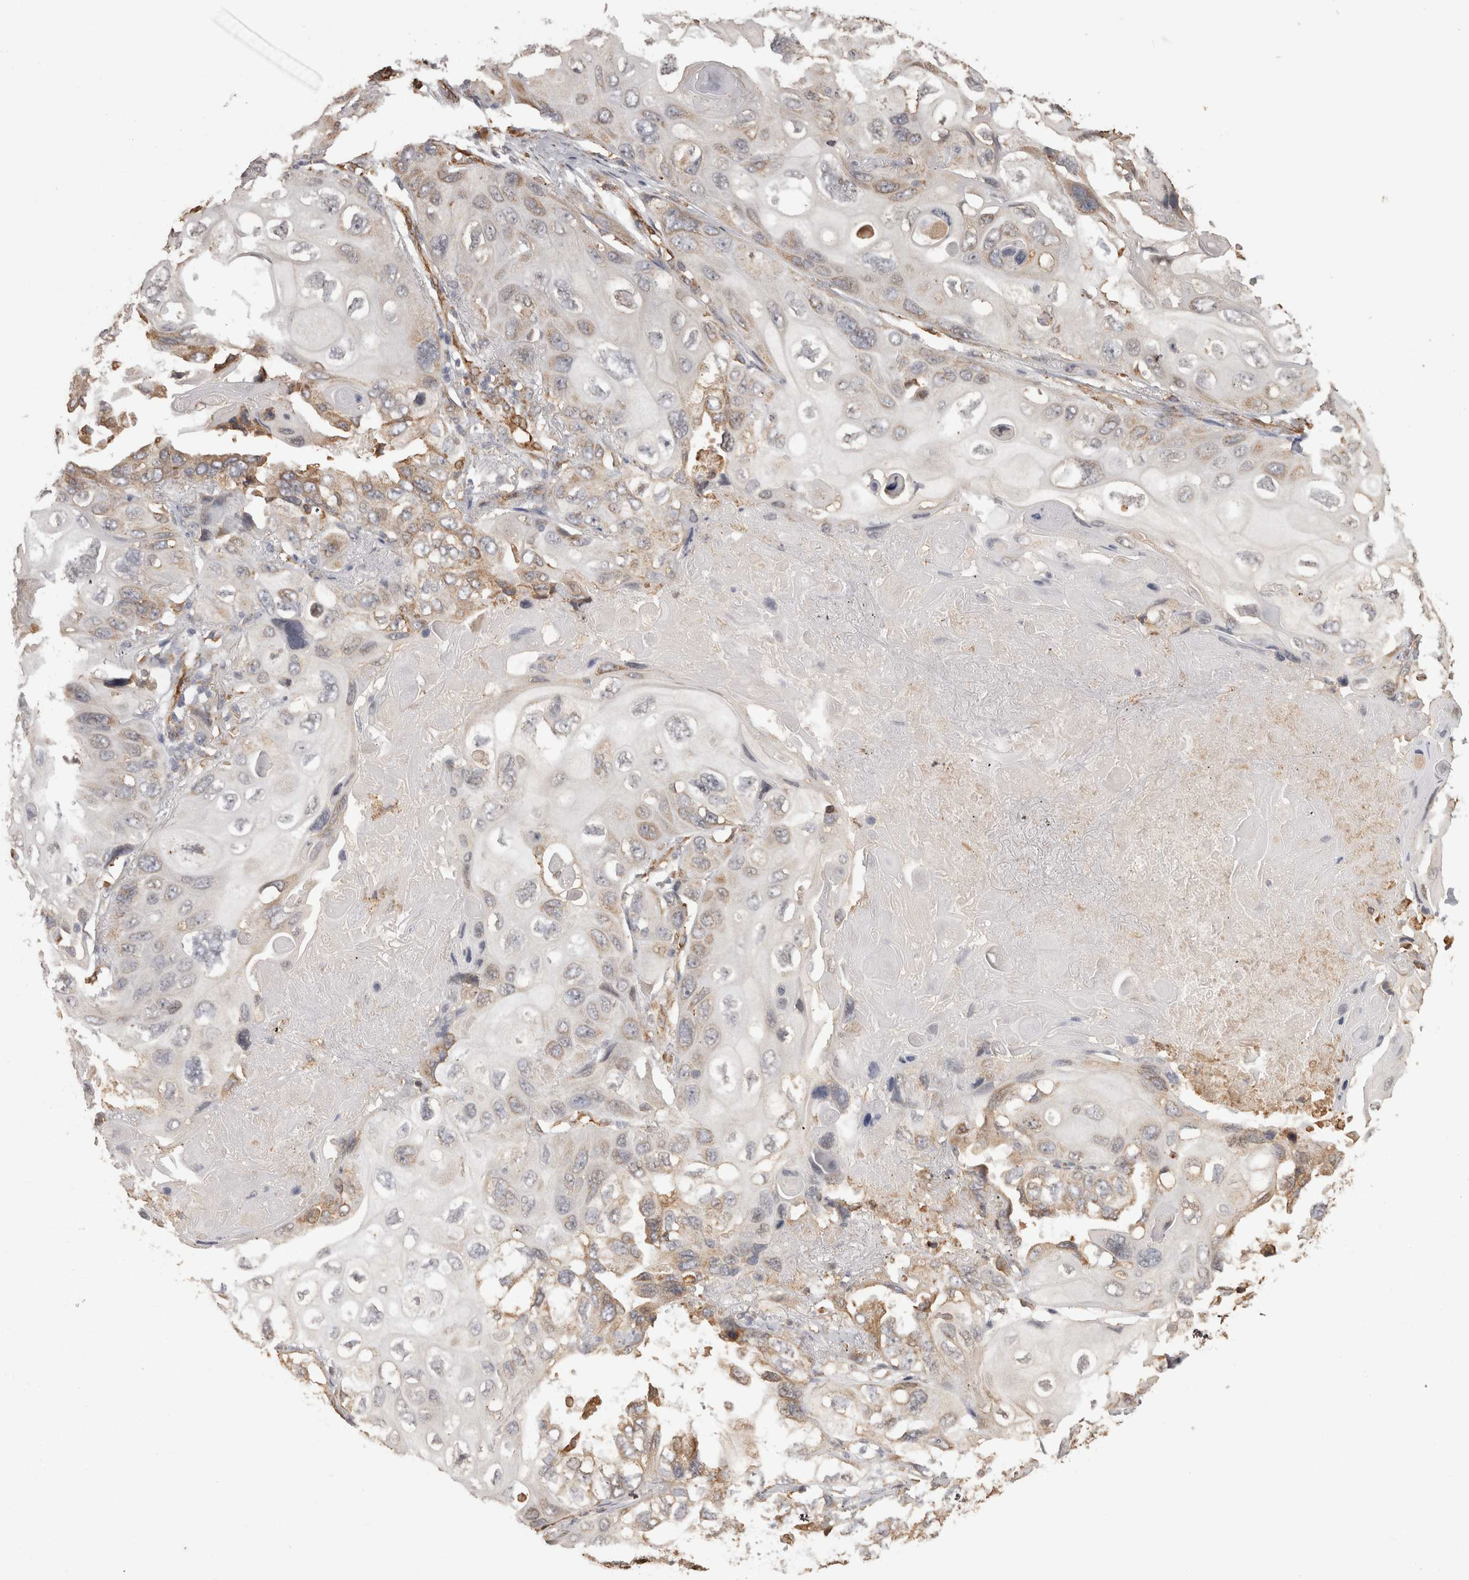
{"staining": {"intensity": "moderate", "quantity": "<25%", "location": "cytoplasmic/membranous"}, "tissue": "lung cancer", "cell_type": "Tumor cells", "image_type": "cancer", "snomed": [{"axis": "morphology", "description": "Squamous cell carcinoma, NOS"}, {"axis": "topography", "description": "Lung"}], "caption": "This image exhibits IHC staining of lung cancer (squamous cell carcinoma), with low moderate cytoplasmic/membranous positivity in about <25% of tumor cells.", "gene": "PON2", "patient": {"sex": "female", "age": 73}}